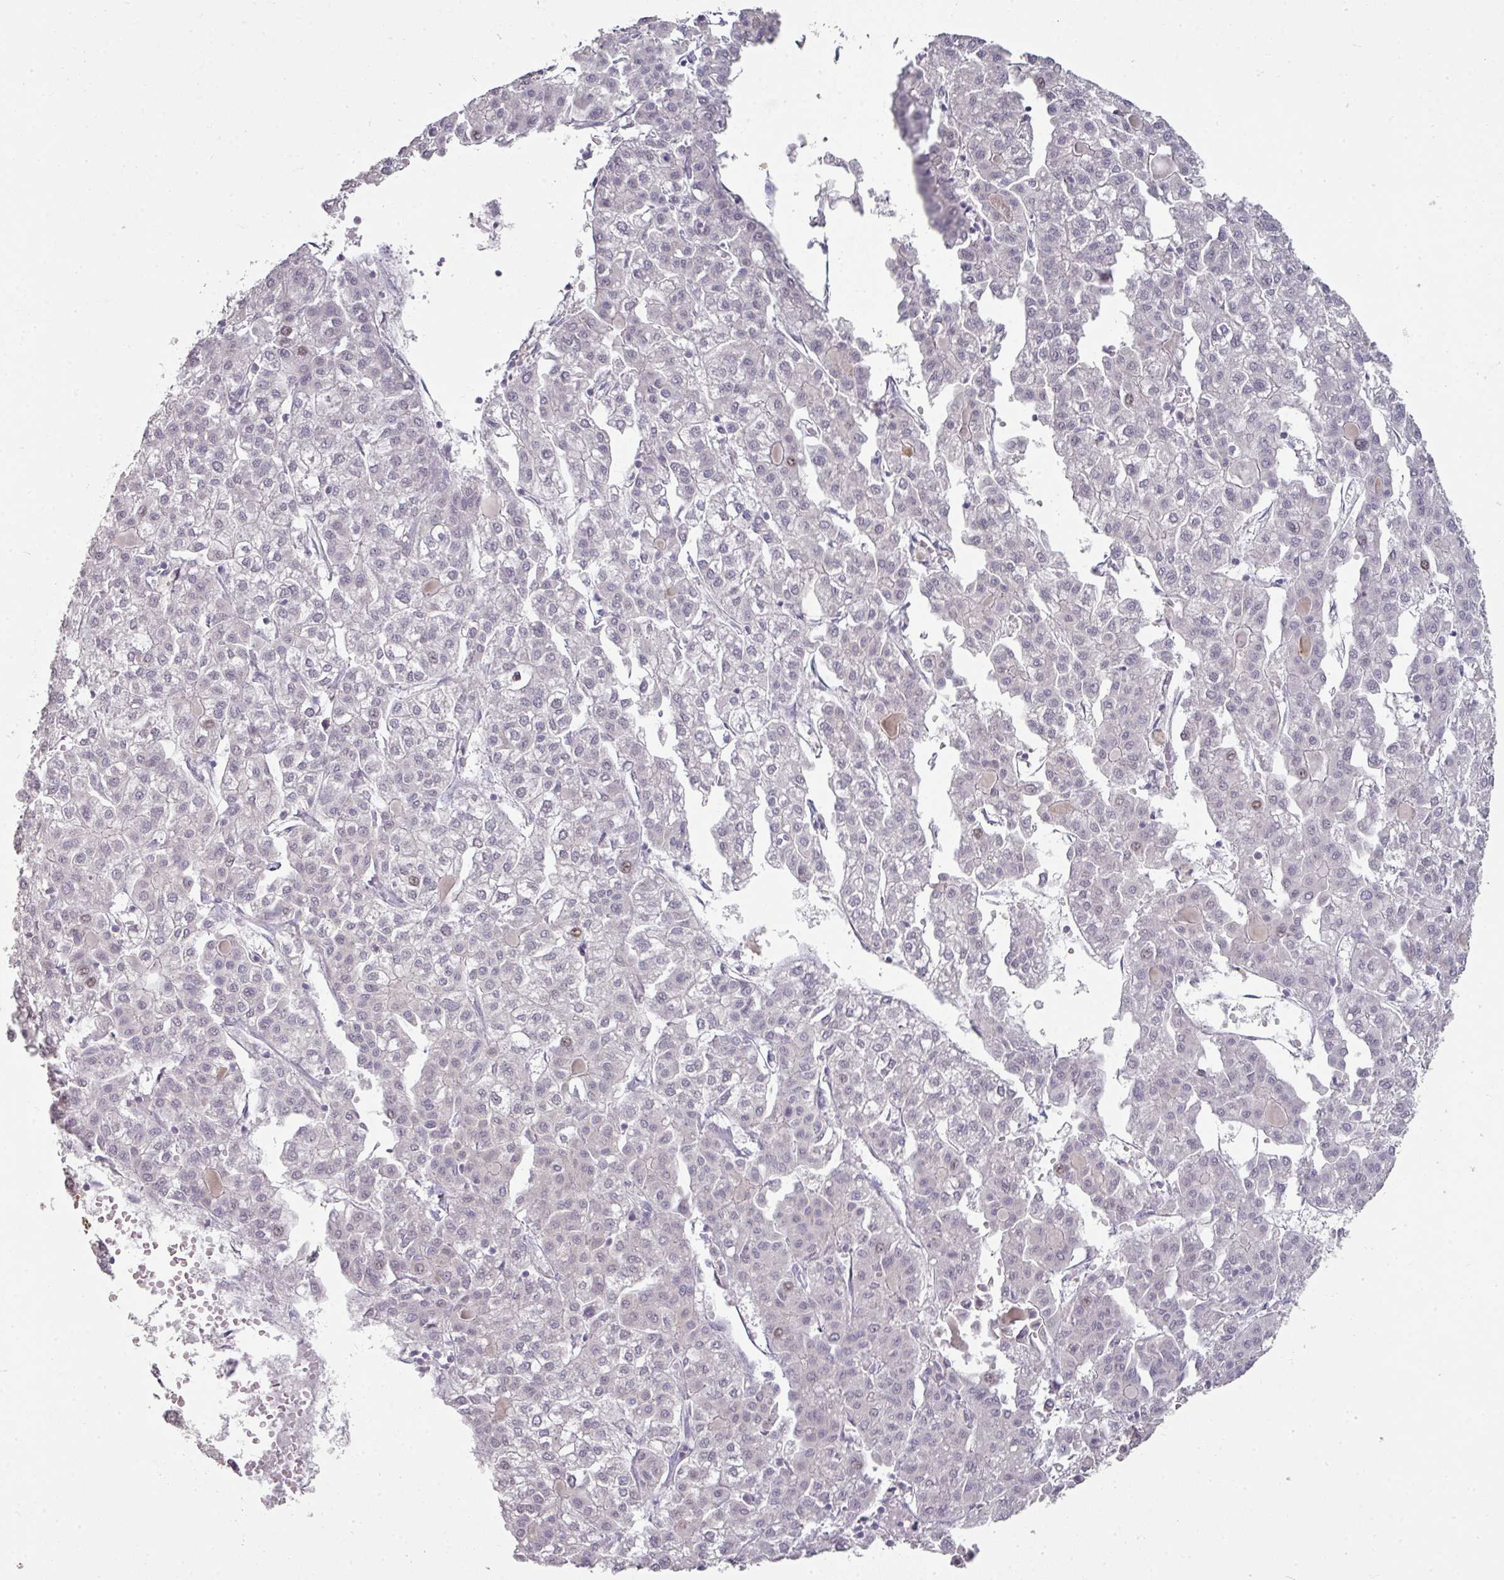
{"staining": {"intensity": "weak", "quantity": "<25%", "location": "nuclear"}, "tissue": "liver cancer", "cell_type": "Tumor cells", "image_type": "cancer", "snomed": [{"axis": "morphology", "description": "Carcinoma, Hepatocellular, NOS"}, {"axis": "topography", "description": "Liver"}], "caption": "This is an IHC image of human liver cancer. There is no expression in tumor cells.", "gene": "GTF2H3", "patient": {"sex": "female", "age": 43}}